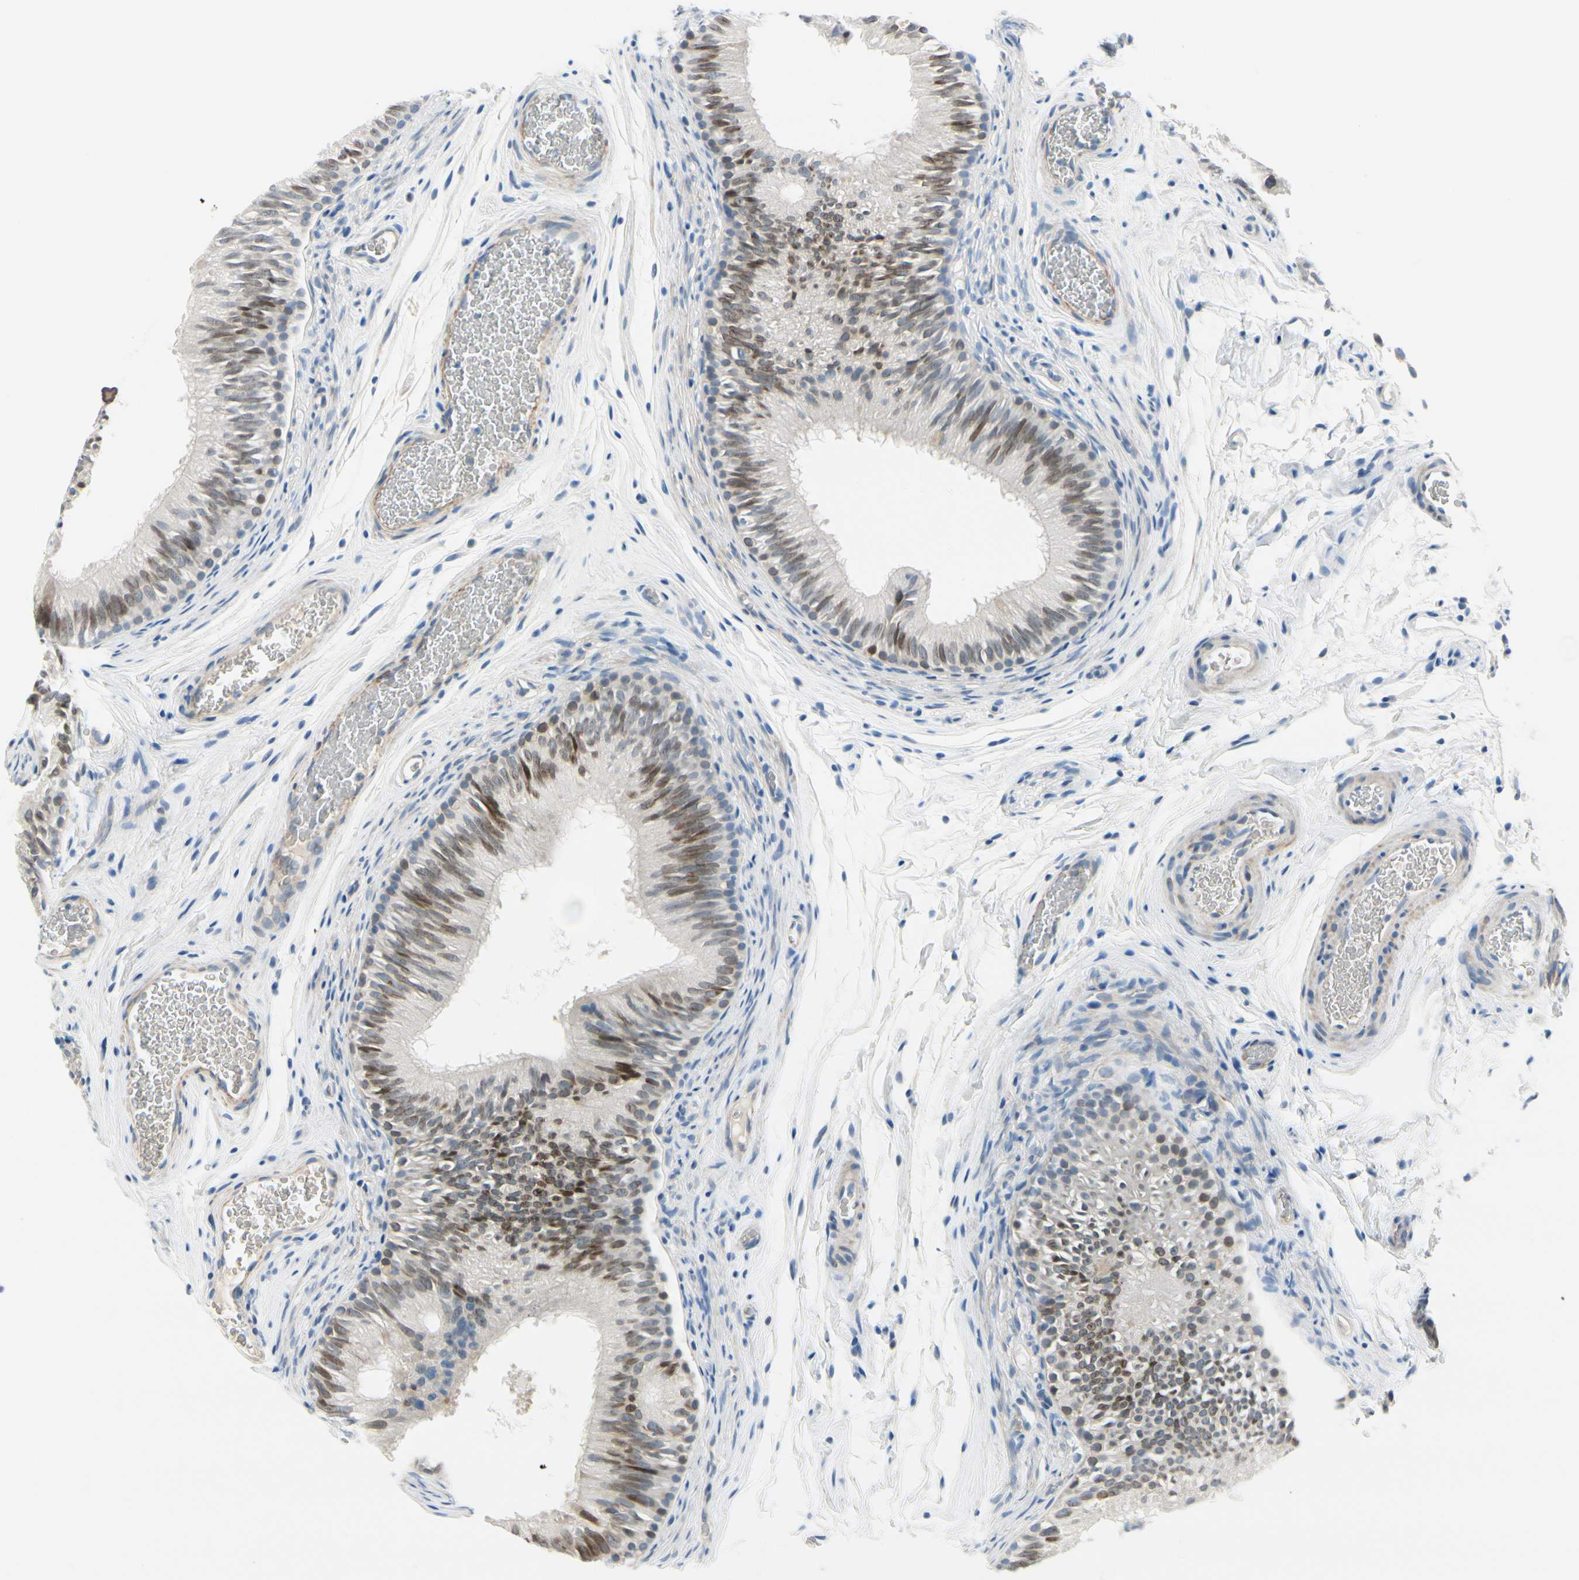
{"staining": {"intensity": "moderate", "quantity": ">75%", "location": "nuclear"}, "tissue": "epididymis", "cell_type": "Glandular cells", "image_type": "normal", "snomed": [{"axis": "morphology", "description": "Normal tissue, NOS"}, {"axis": "topography", "description": "Epididymis"}], "caption": "The image displays staining of benign epididymis, revealing moderate nuclear protein expression (brown color) within glandular cells. (brown staining indicates protein expression, while blue staining denotes nuclei).", "gene": "FCER2", "patient": {"sex": "male", "age": 36}}